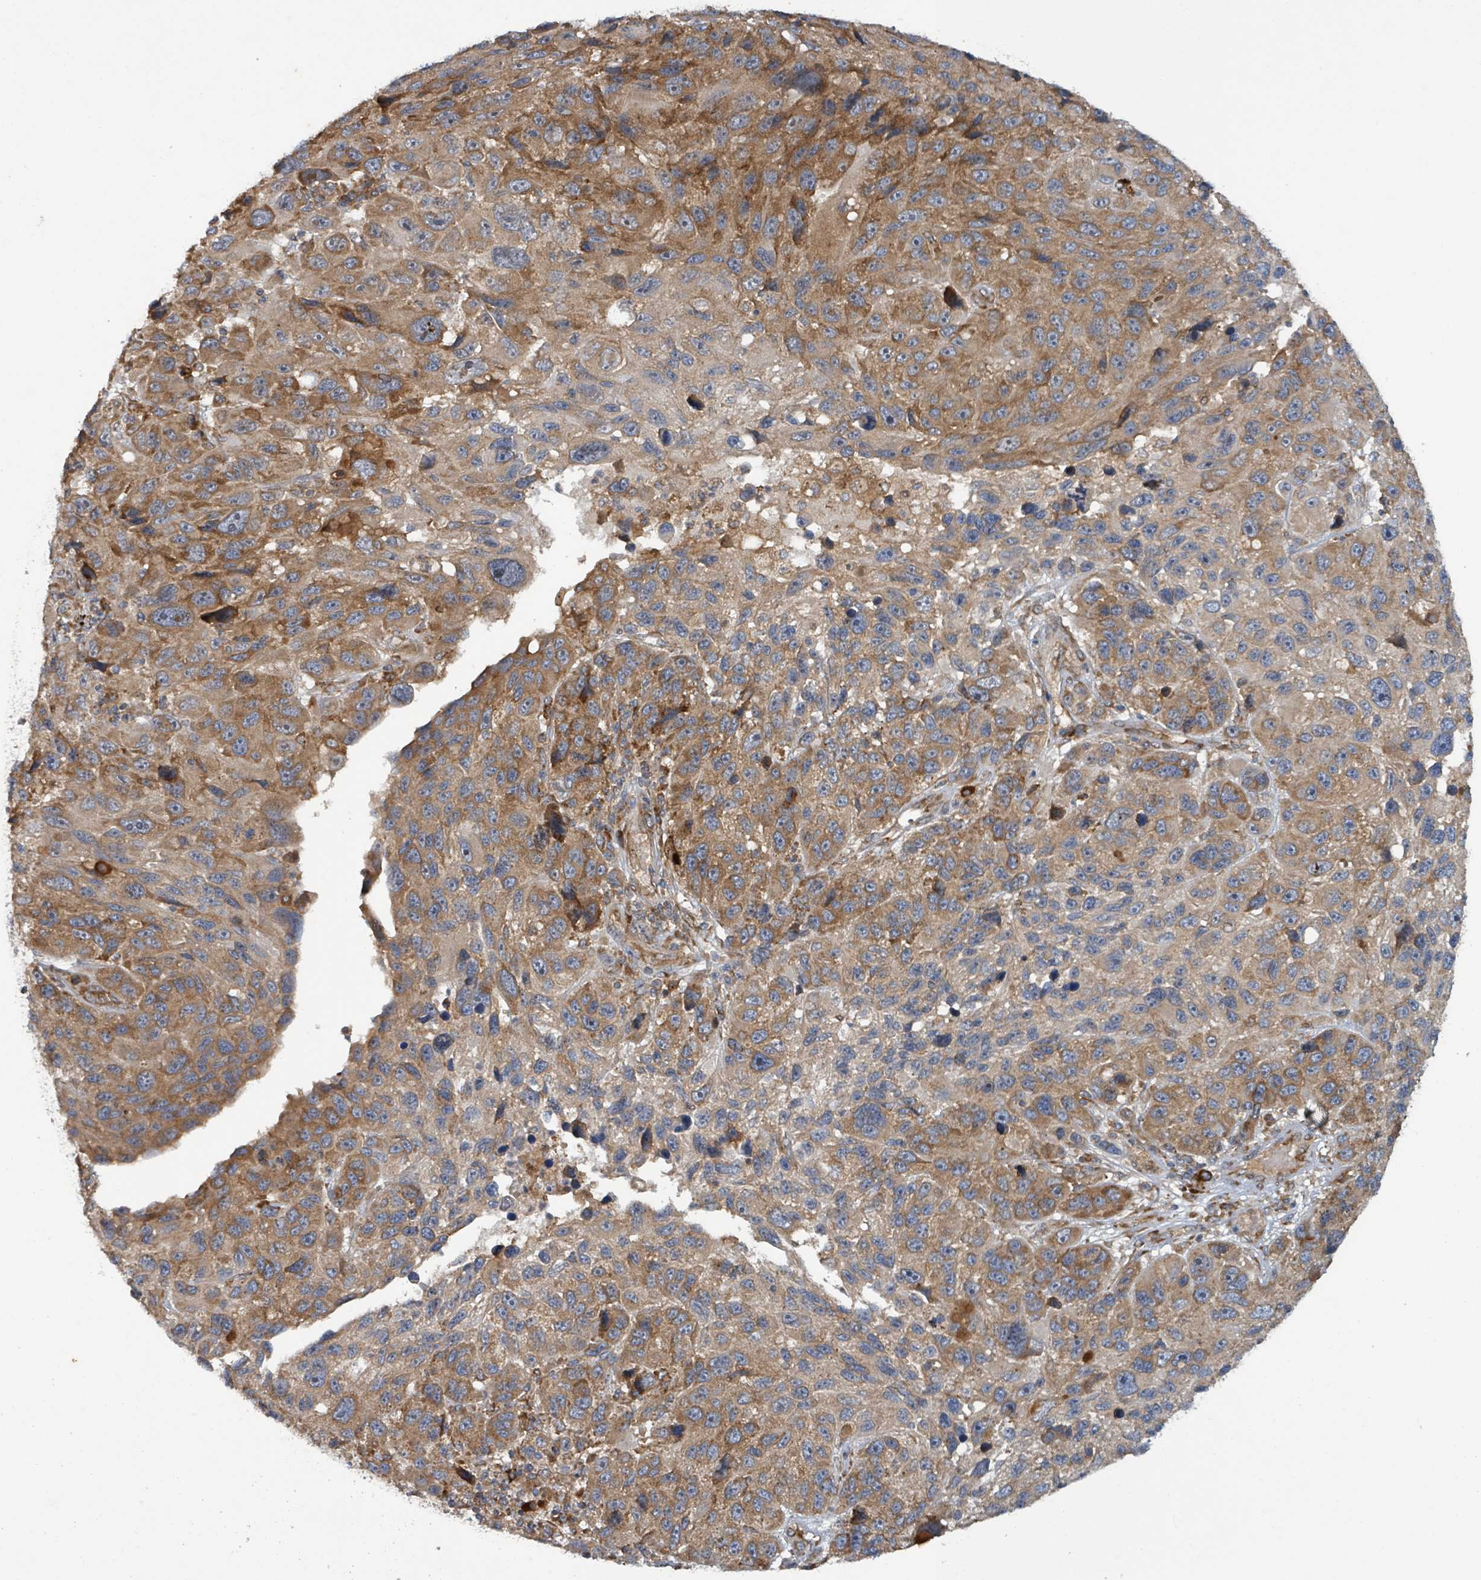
{"staining": {"intensity": "moderate", "quantity": ">75%", "location": "cytoplasmic/membranous"}, "tissue": "melanoma", "cell_type": "Tumor cells", "image_type": "cancer", "snomed": [{"axis": "morphology", "description": "Malignant melanoma, NOS"}, {"axis": "topography", "description": "Skin"}], "caption": "Melanoma tissue displays moderate cytoplasmic/membranous staining in approximately >75% of tumor cells, visualized by immunohistochemistry.", "gene": "OR51E1", "patient": {"sex": "male", "age": 53}}